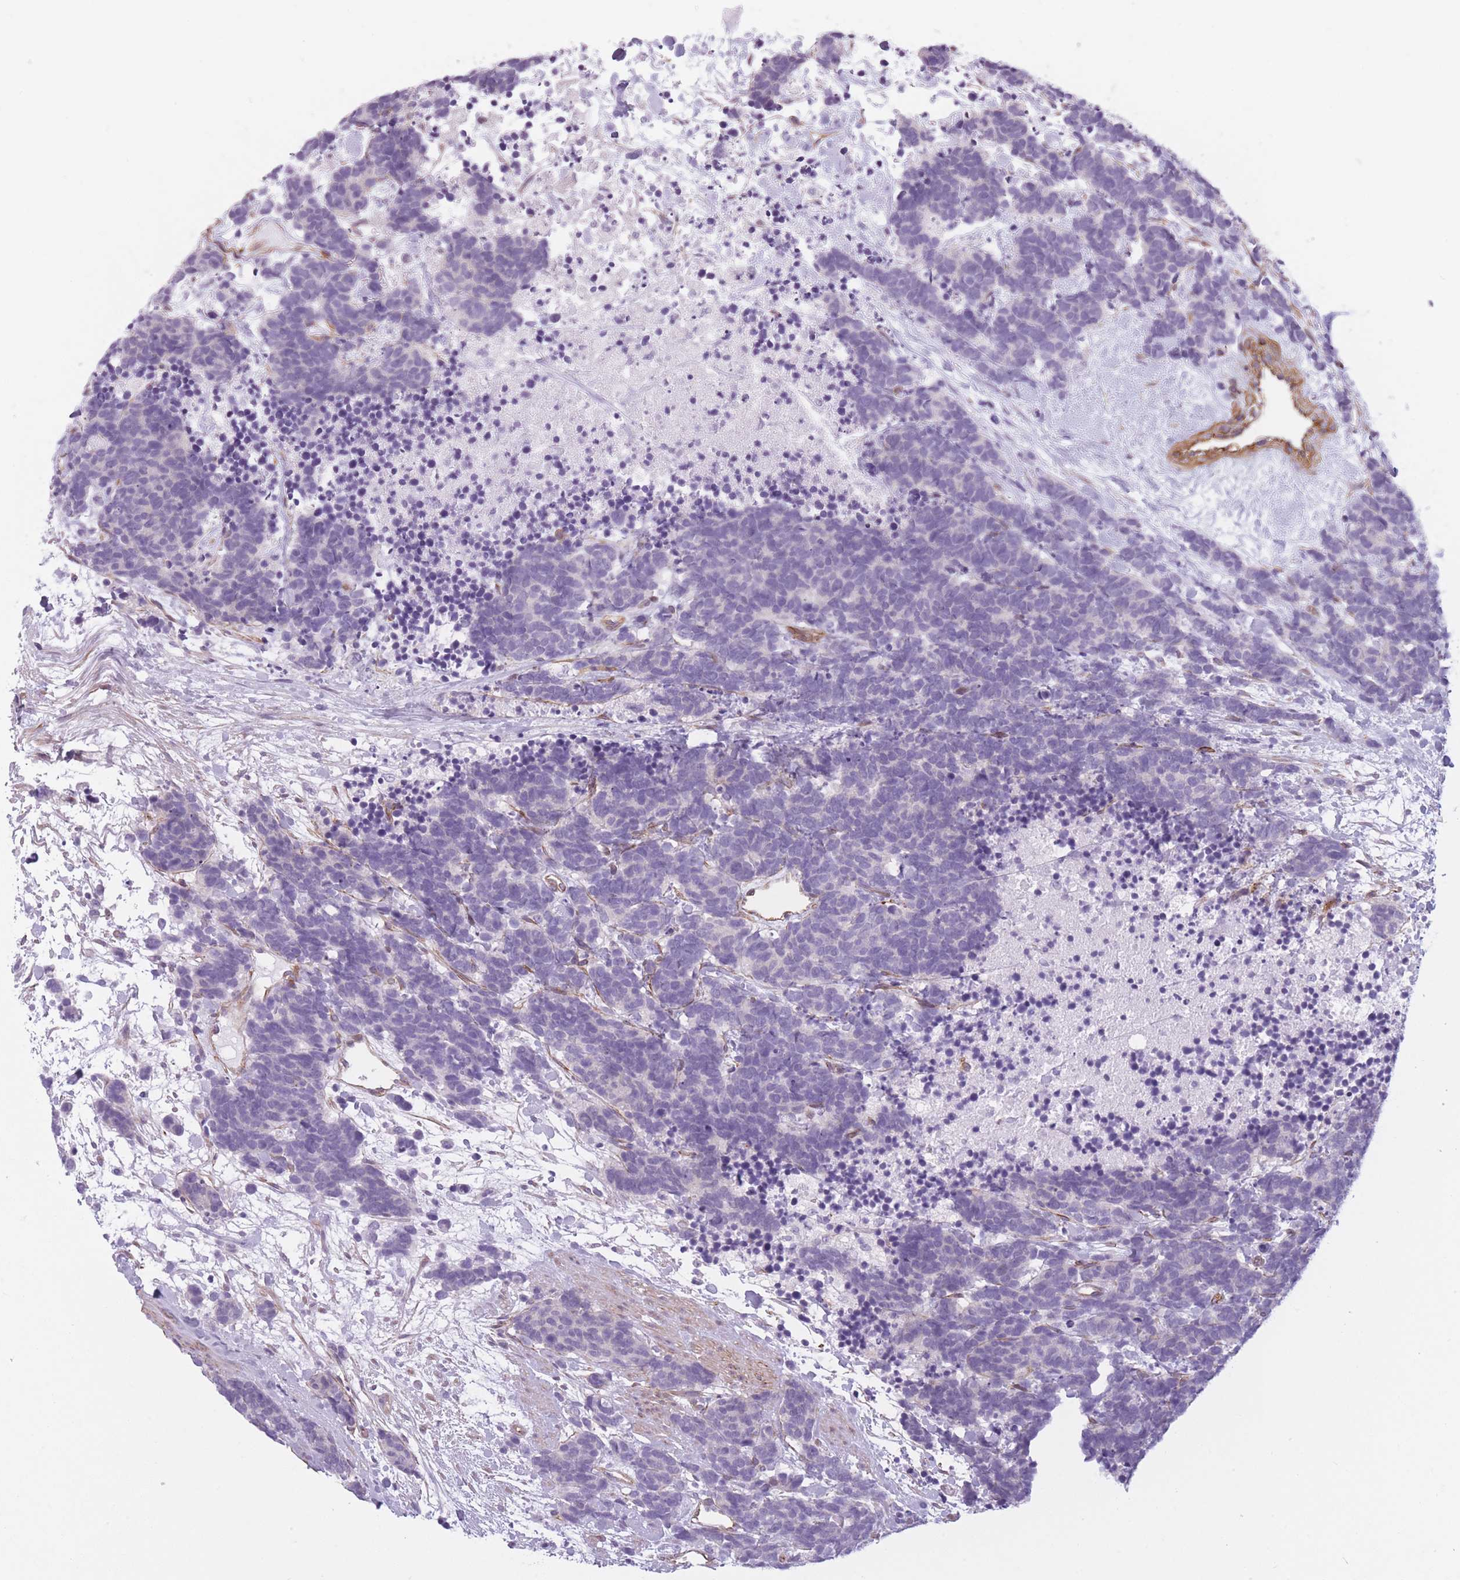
{"staining": {"intensity": "negative", "quantity": "none", "location": "none"}, "tissue": "carcinoid", "cell_type": "Tumor cells", "image_type": "cancer", "snomed": [{"axis": "morphology", "description": "Carcinoma, NOS"}, {"axis": "morphology", "description": "Carcinoid, malignant, NOS"}, {"axis": "topography", "description": "Prostate"}], "caption": "IHC micrograph of neoplastic tissue: human carcinoid stained with DAB displays no significant protein staining in tumor cells.", "gene": "OR6B3", "patient": {"sex": "male", "age": 57}}